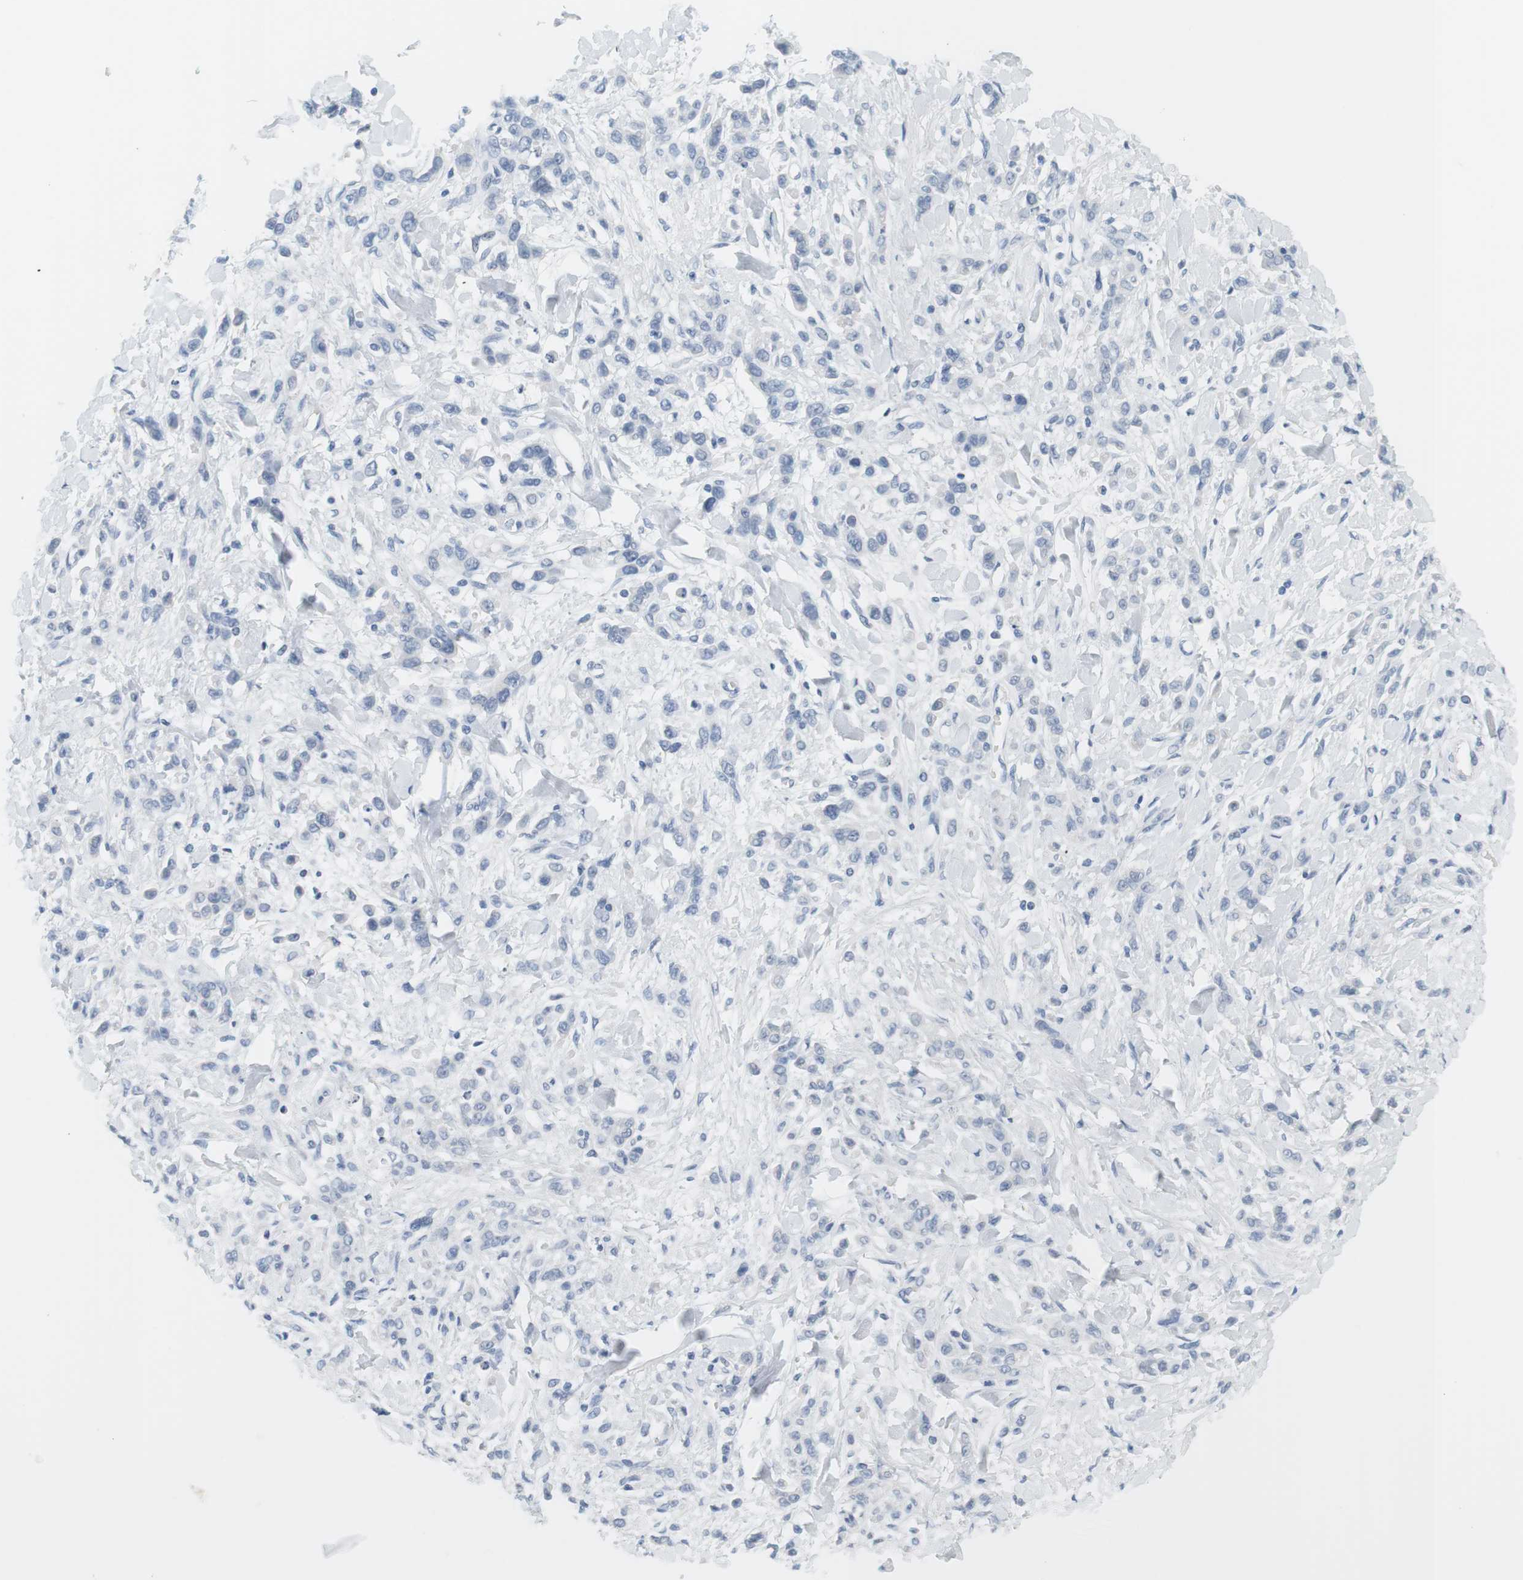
{"staining": {"intensity": "negative", "quantity": "none", "location": "none"}, "tissue": "stomach cancer", "cell_type": "Tumor cells", "image_type": "cancer", "snomed": [{"axis": "morphology", "description": "Normal tissue, NOS"}, {"axis": "morphology", "description": "Adenocarcinoma, NOS"}, {"axis": "topography", "description": "Stomach"}], "caption": "Tumor cells are negative for protein expression in human stomach adenocarcinoma.", "gene": "OPRM1", "patient": {"sex": "male", "age": 82}}